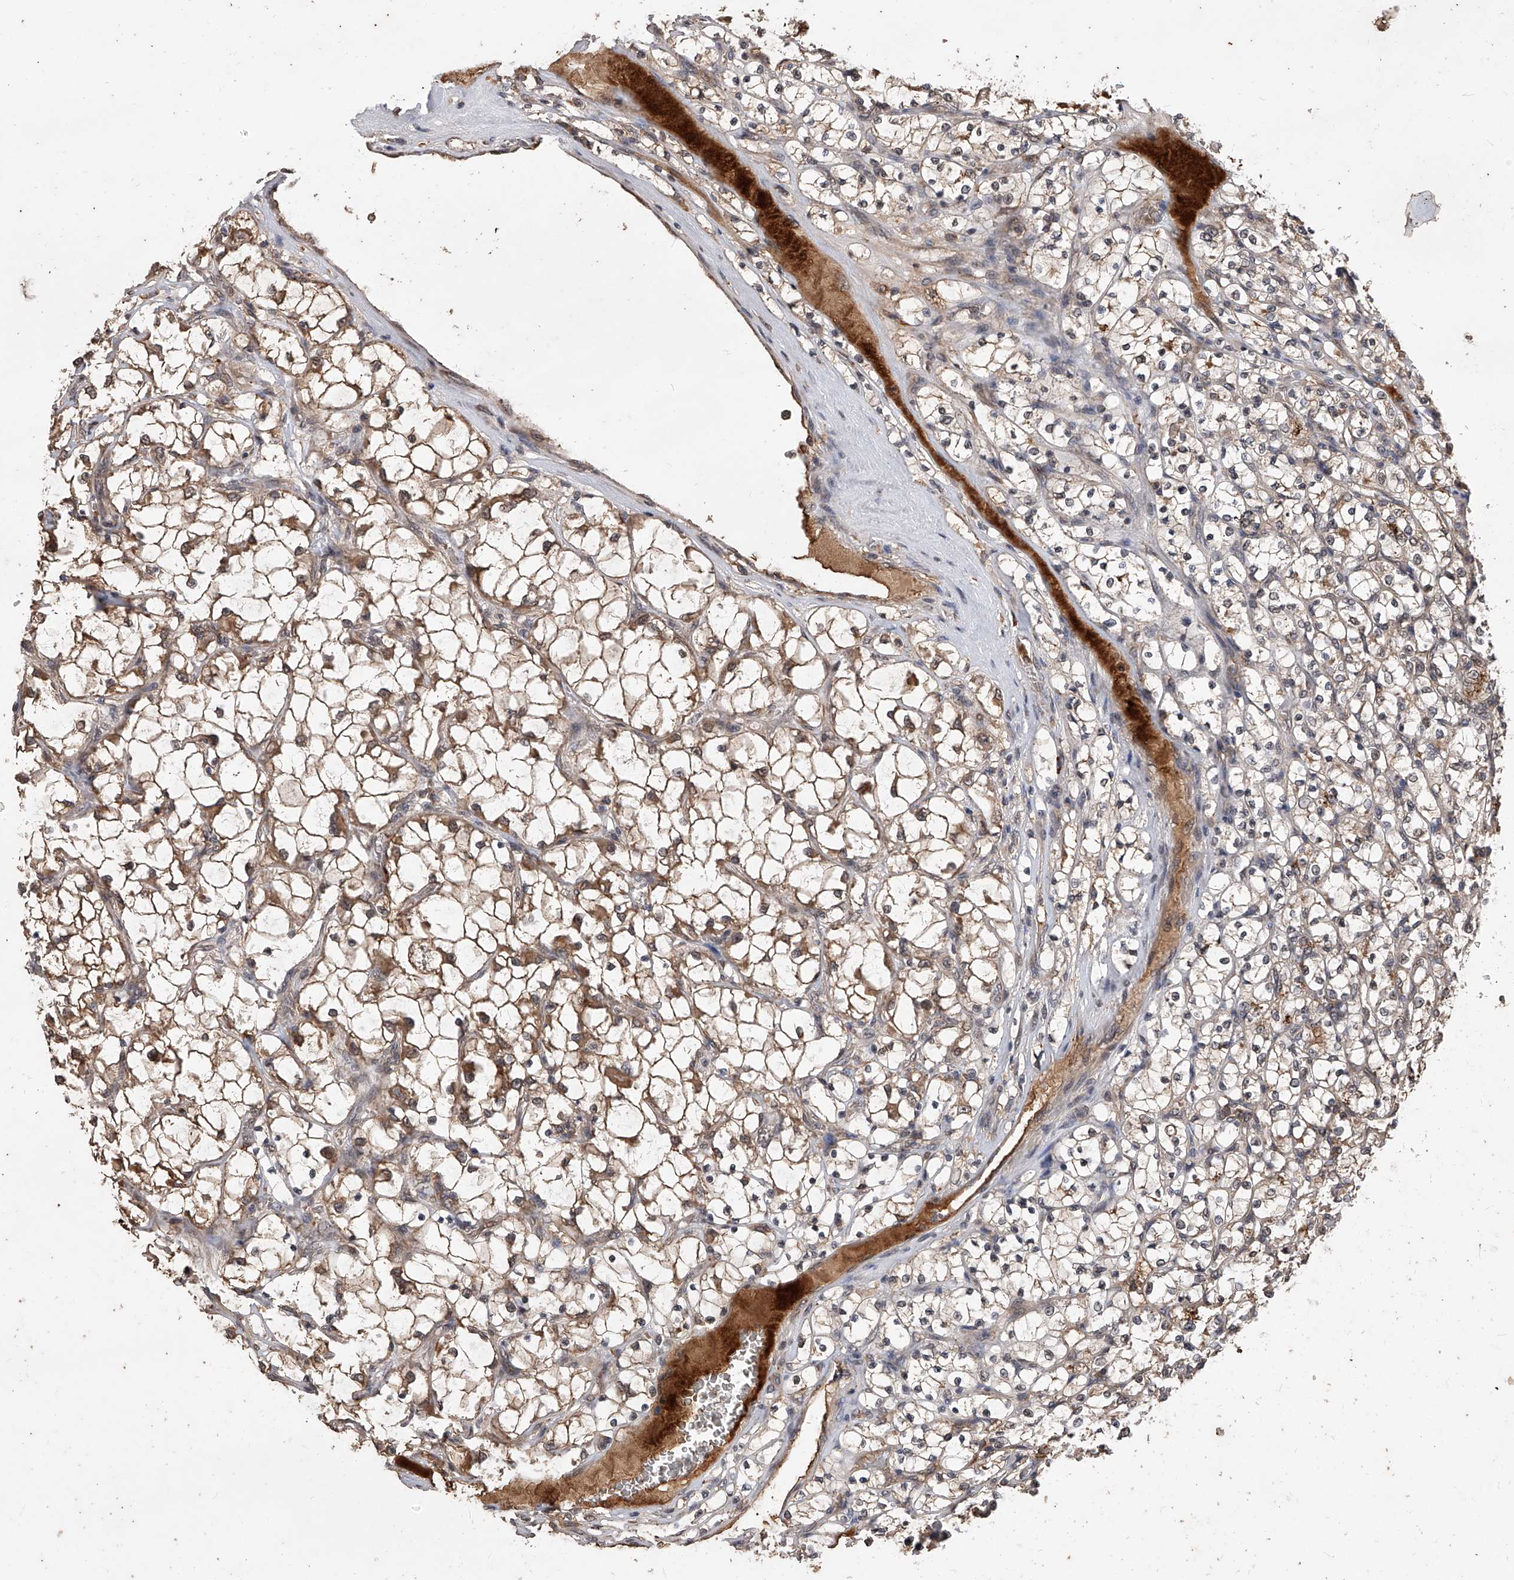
{"staining": {"intensity": "moderate", "quantity": "25%-75%", "location": "cytoplasmic/membranous"}, "tissue": "renal cancer", "cell_type": "Tumor cells", "image_type": "cancer", "snomed": [{"axis": "morphology", "description": "Adenocarcinoma, NOS"}, {"axis": "topography", "description": "Kidney"}], "caption": "Moderate cytoplasmic/membranous expression for a protein is seen in approximately 25%-75% of tumor cells of renal cancer (adenocarcinoma) using immunohistochemistry (IHC).", "gene": "CFAP410", "patient": {"sex": "female", "age": 69}}